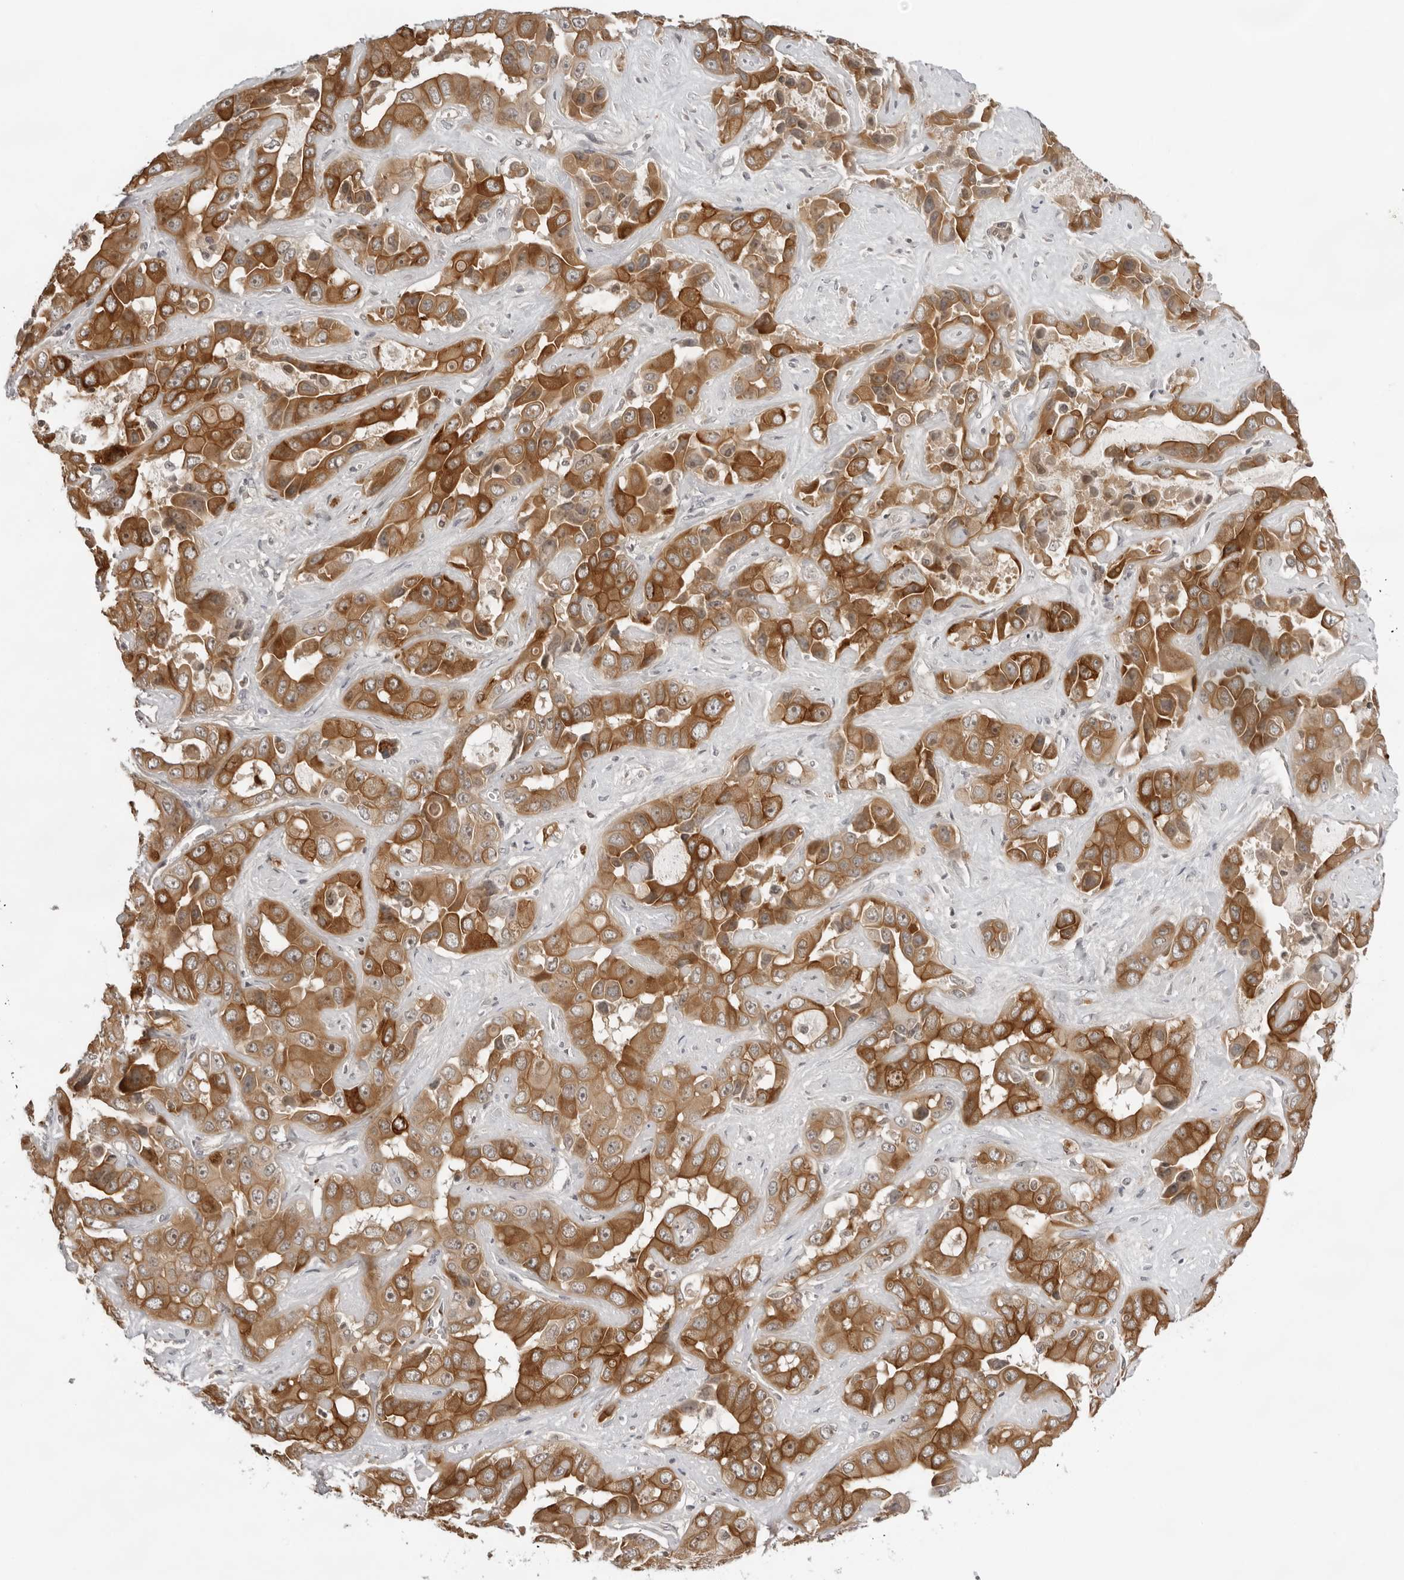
{"staining": {"intensity": "strong", "quantity": ">75%", "location": "cytoplasmic/membranous"}, "tissue": "liver cancer", "cell_type": "Tumor cells", "image_type": "cancer", "snomed": [{"axis": "morphology", "description": "Cholangiocarcinoma"}, {"axis": "topography", "description": "Liver"}], "caption": "Immunohistochemistry (IHC) histopathology image of liver cholangiocarcinoma stained for a protein (brown), which displays high levels of strong cytoplasmic/membranous expression in approximately >75% of tumor cells.", "gene": "EXOSC10", "patient": {"sex": "female", "age": 52}}